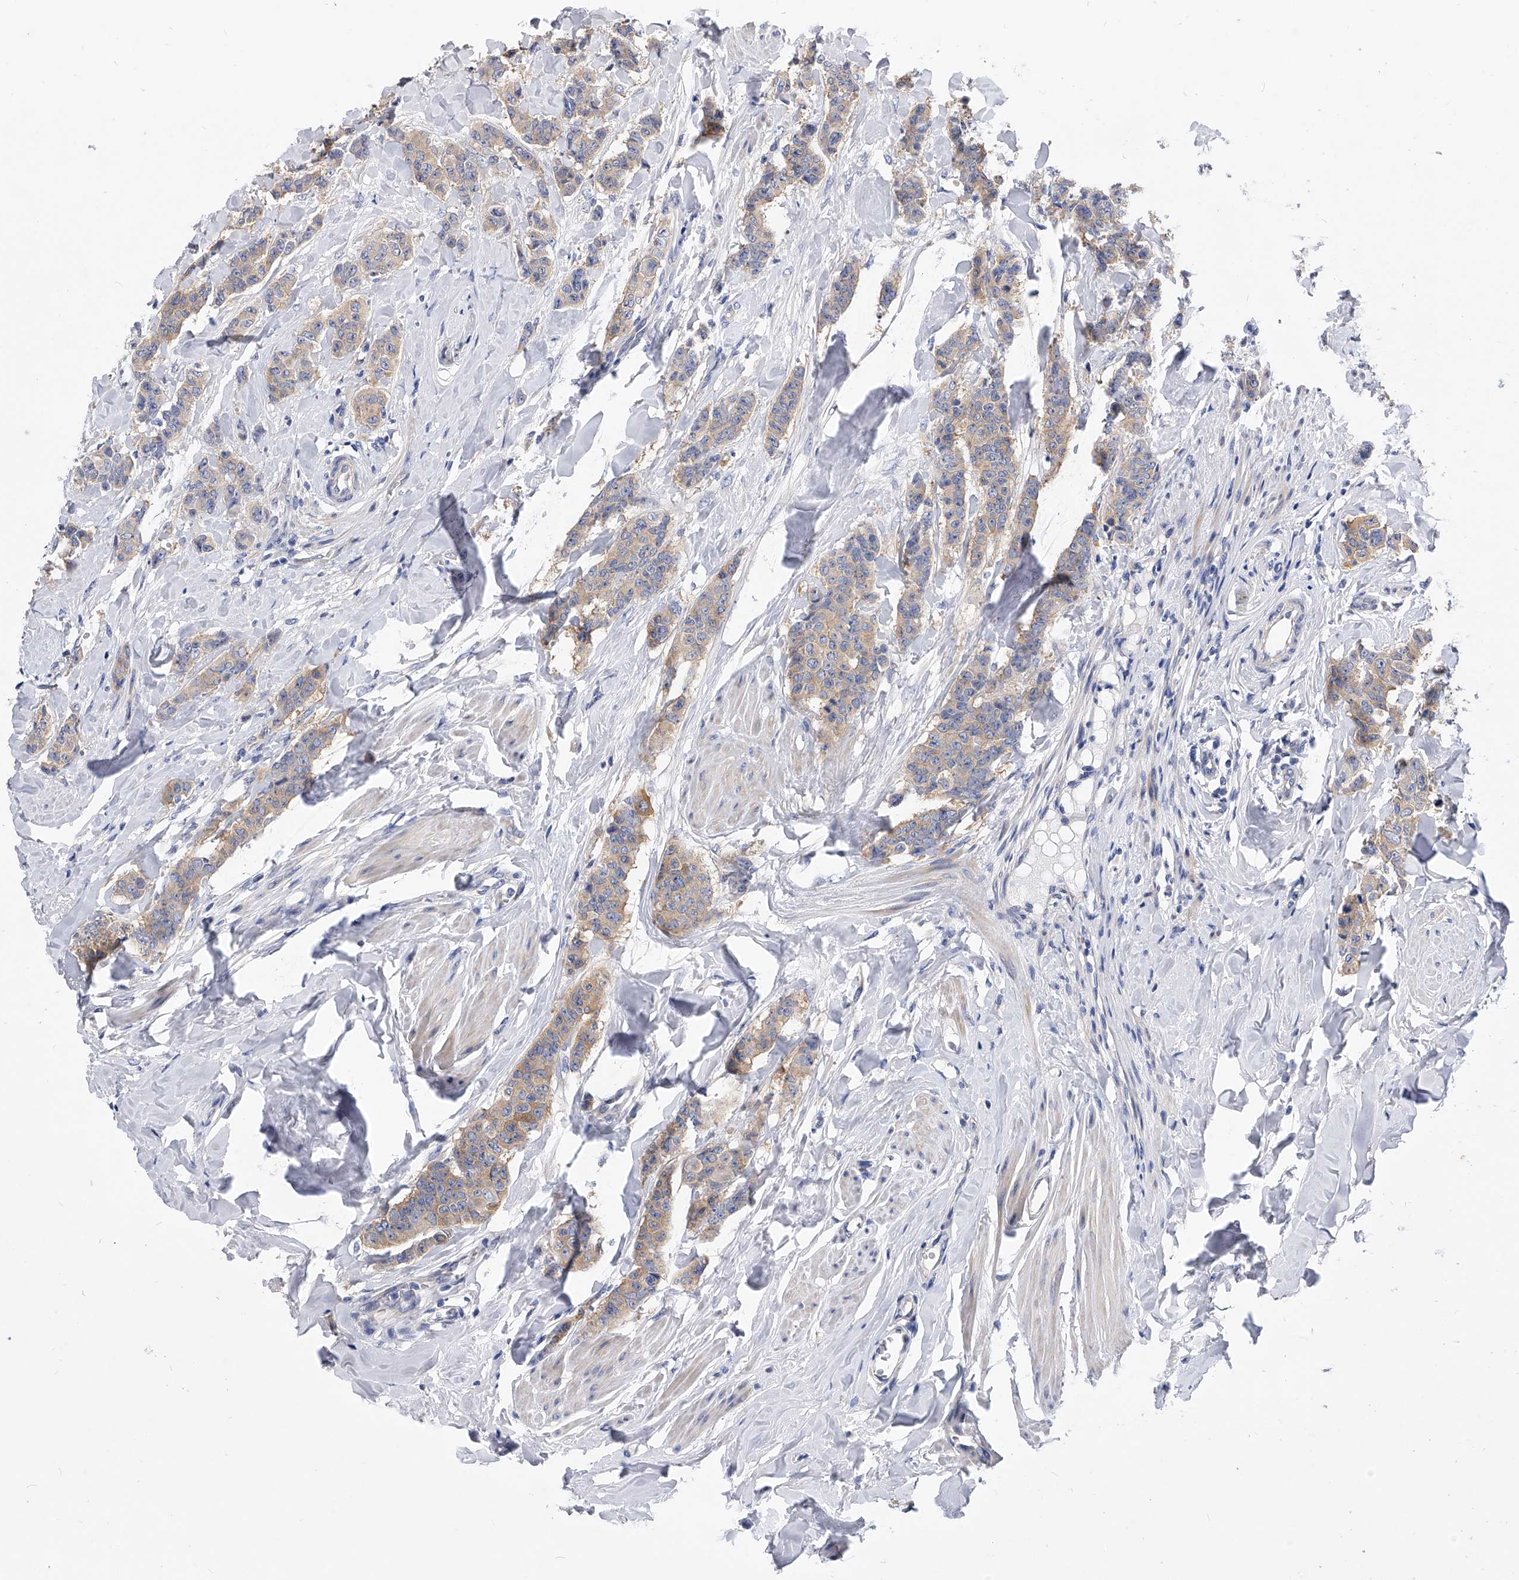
{"staining": {"intensity": "weak", "quantity": ">75%", "location": "cytoplasmic/membranous"}, "tissue": "breast cancer", "cell_type": "Tumor cells", "image_type": "cancer", "snomed": [{"axis": "morphology", "description": "Duct carcinoma"}, {"axis": "topography", "description": "Breast"}], "caption": "Approximately >75% of tumor cells in human breast invasive ductal carcinoma display weak cytoplasmic/membranous protein expression as visualized by brown immunohistochemical staining.", "gene": "PPP5C", "patient": {"sex": "female", "age": 40}}